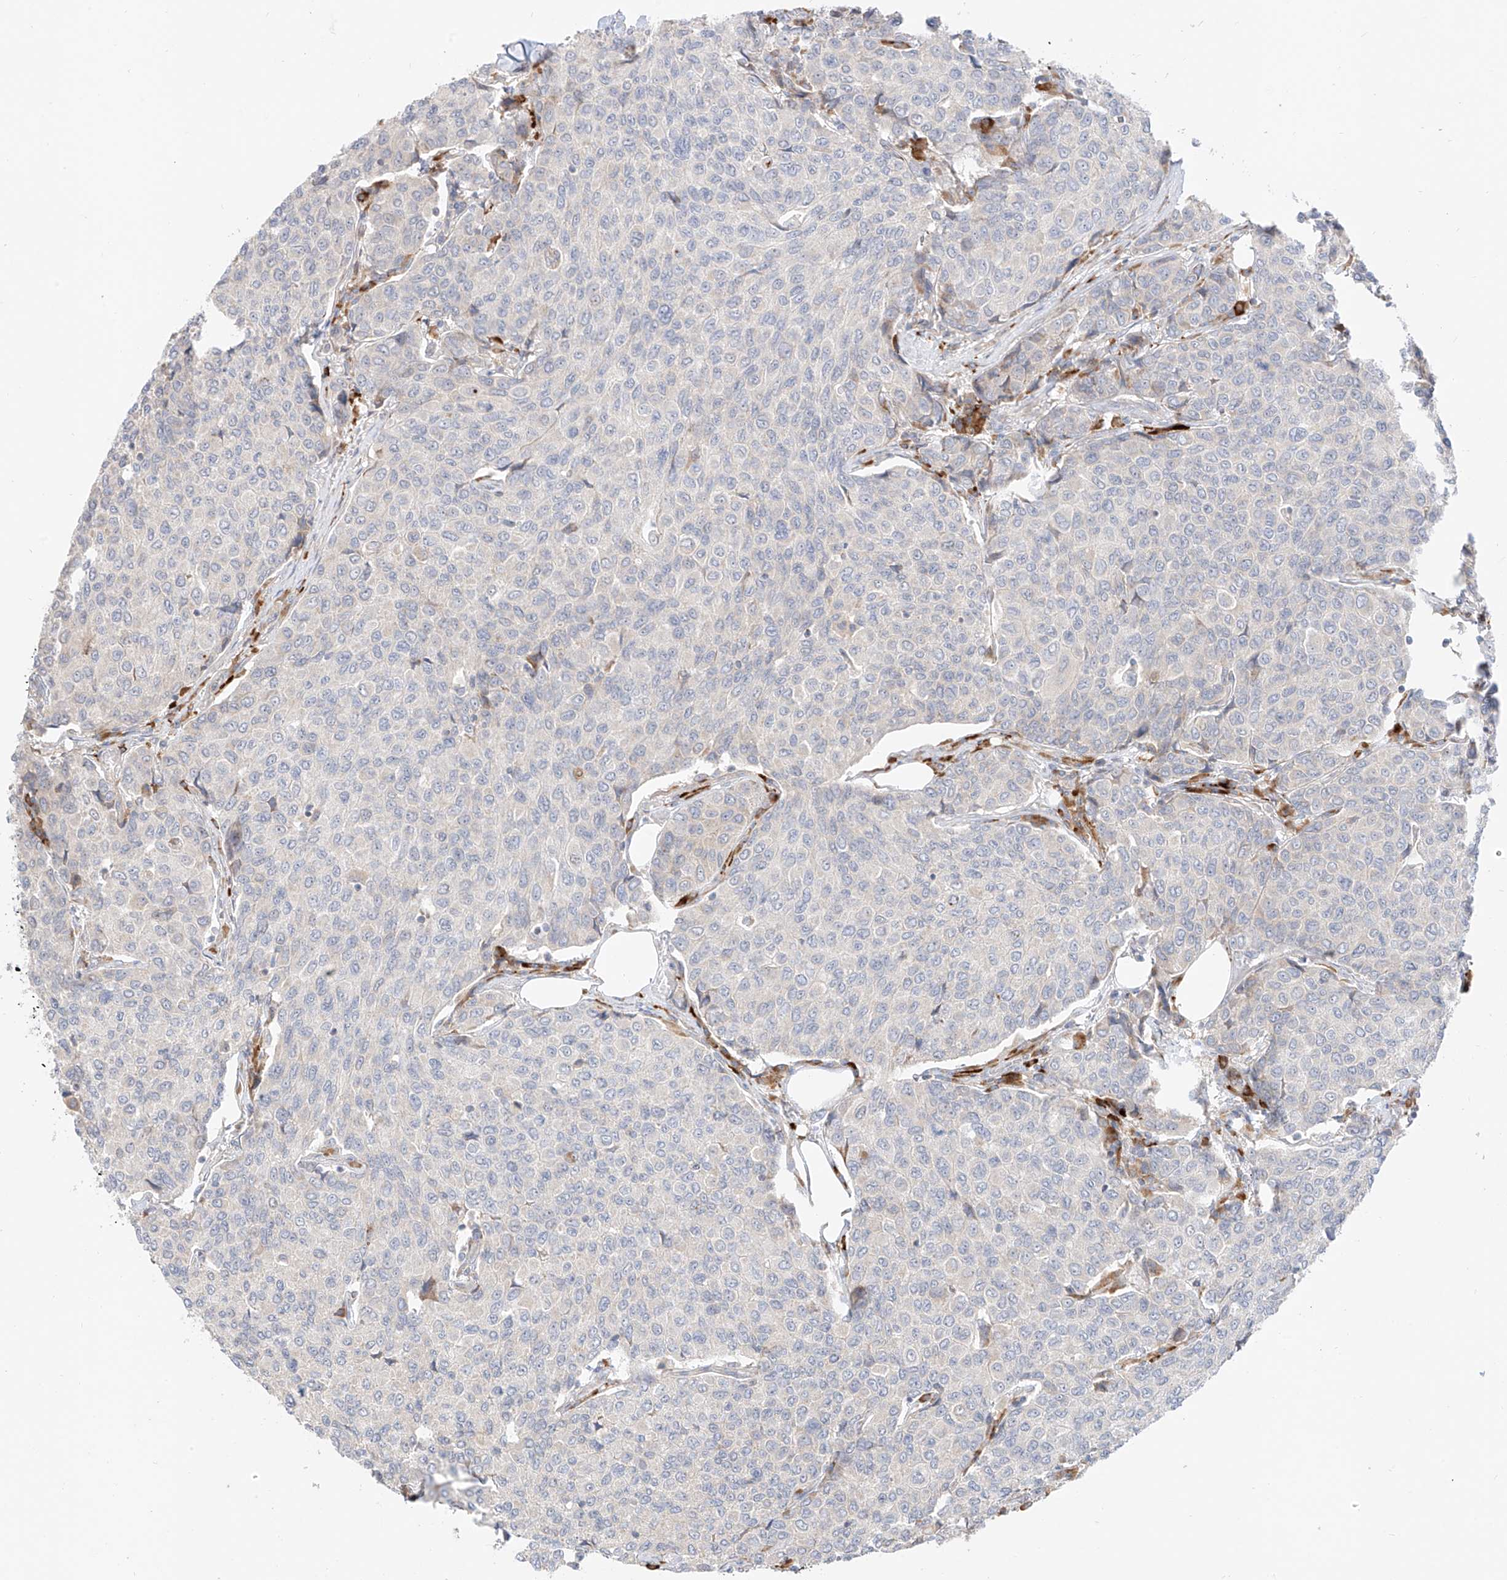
{"staining": {"intensity": "negative", "quantity": "none", "location": "none"}, "tissue": "breast cancer", "cell_type": "Tumor cells", "image_type": "cancer", "snomed": [{"axis": "morphology", "description": "Duct carcinoma"}, {"axis": "topography", "description": "Breast"}], "caption": "Immunohistochemistry (IHC) micrograph of human breast cancer stained for a protein (brown), which reveals no staining in tumor cells.", "gene": "SYTL3", "patient": {"sex": "female", "age": 55}}